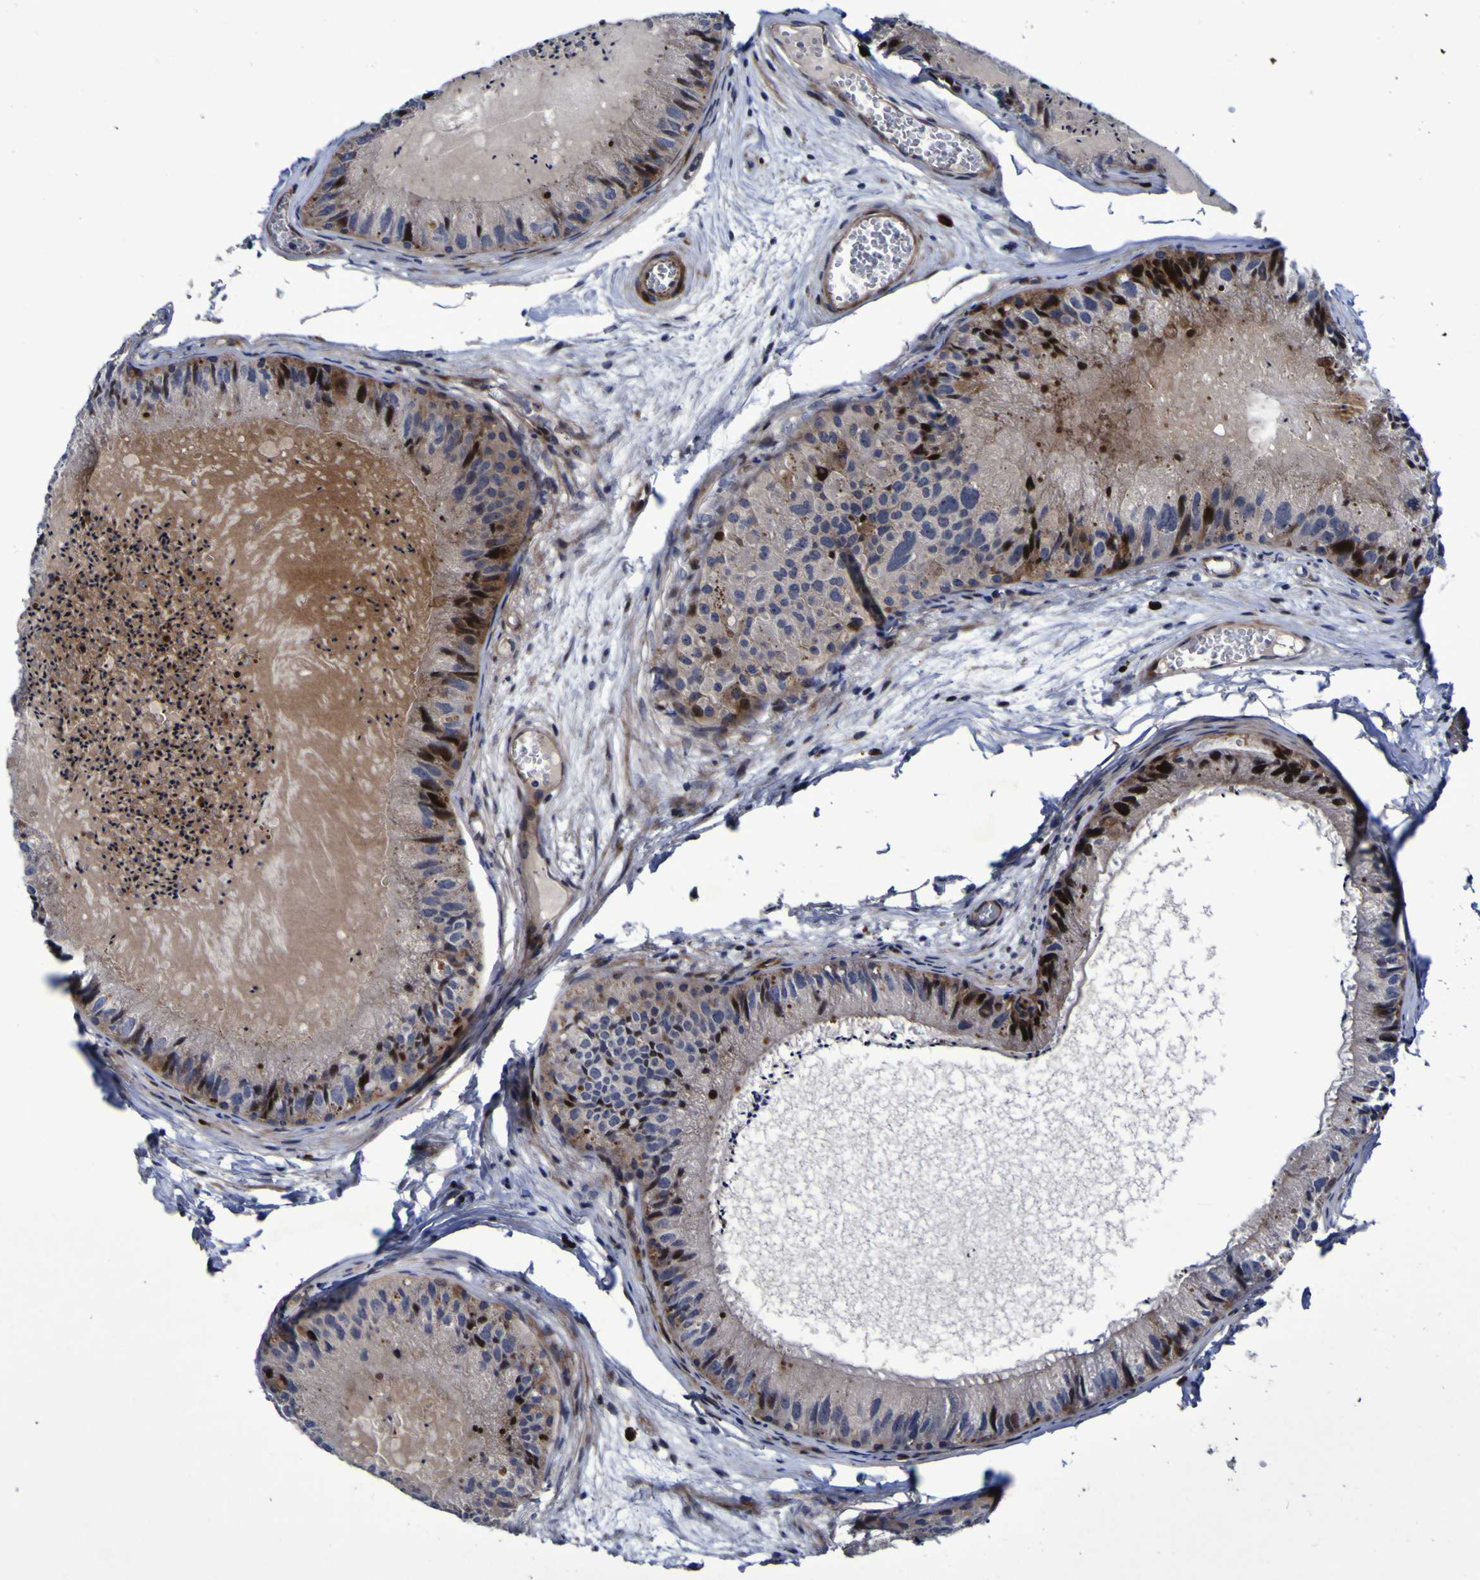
{"staining": {"intensity": "moderate", "quantity": ">75%", "location": "cytoplasmic/membranous,nuclear"}, "tissue": "epididymis", "cell_type": "Glandular cells", "image_type": "normal", "snomed": [{"axis": "morphology", "description": "Normal tissue, NOS"}, {"axis": "topography", "description": "Epididymis"}], "caption": "Immunohistochemical staining of unremarkable epididymis demonstrates moderate cytoplasmic/membranous,nuclear protein expression in approximately >75% of glandular cells.", "gene": "MGLL", "patient": {"sex": "male", "age": 31}}